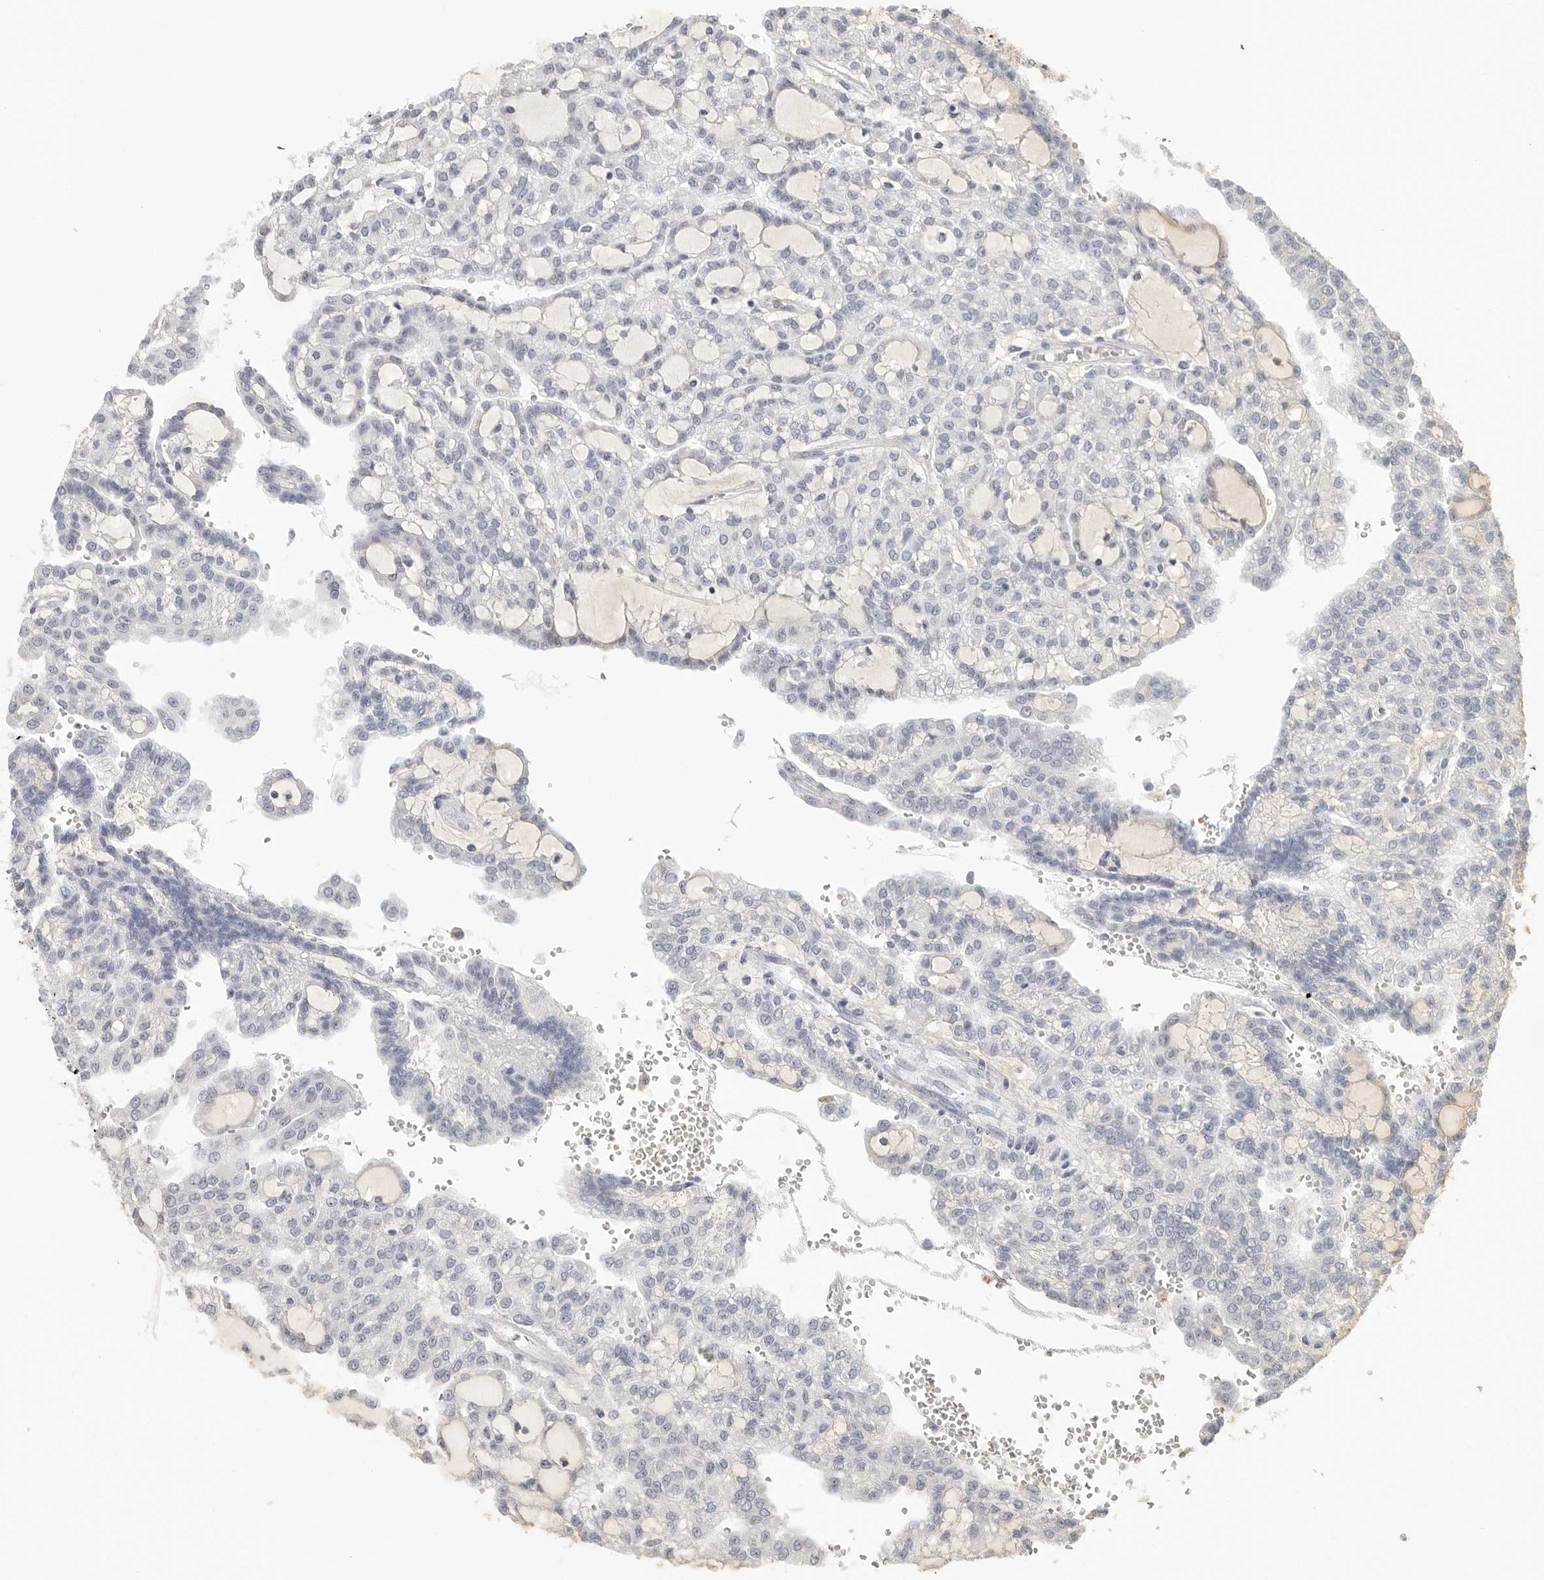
{"staining": {"intensity": "negative", "quantity": "none", "location": "none"}, "tissue": "renal cancer", "cell_type": "Tumor cells", "image_type": "cancer", "snomed": [{"axis": "morphology", "description": "Adenocarcinoma, NOS"}, {"axis": "topography", "description": "Kidney"}], "caption": "The histopathology image displays no significant expression in tumor cells of renal adenocarcinoma. (DAB immunohistochemistry (IHC) visualized using brightfield microscopy, high magnification).", "gene": "DNAJC11", "patient": {"sex": "male", "age": 63}}